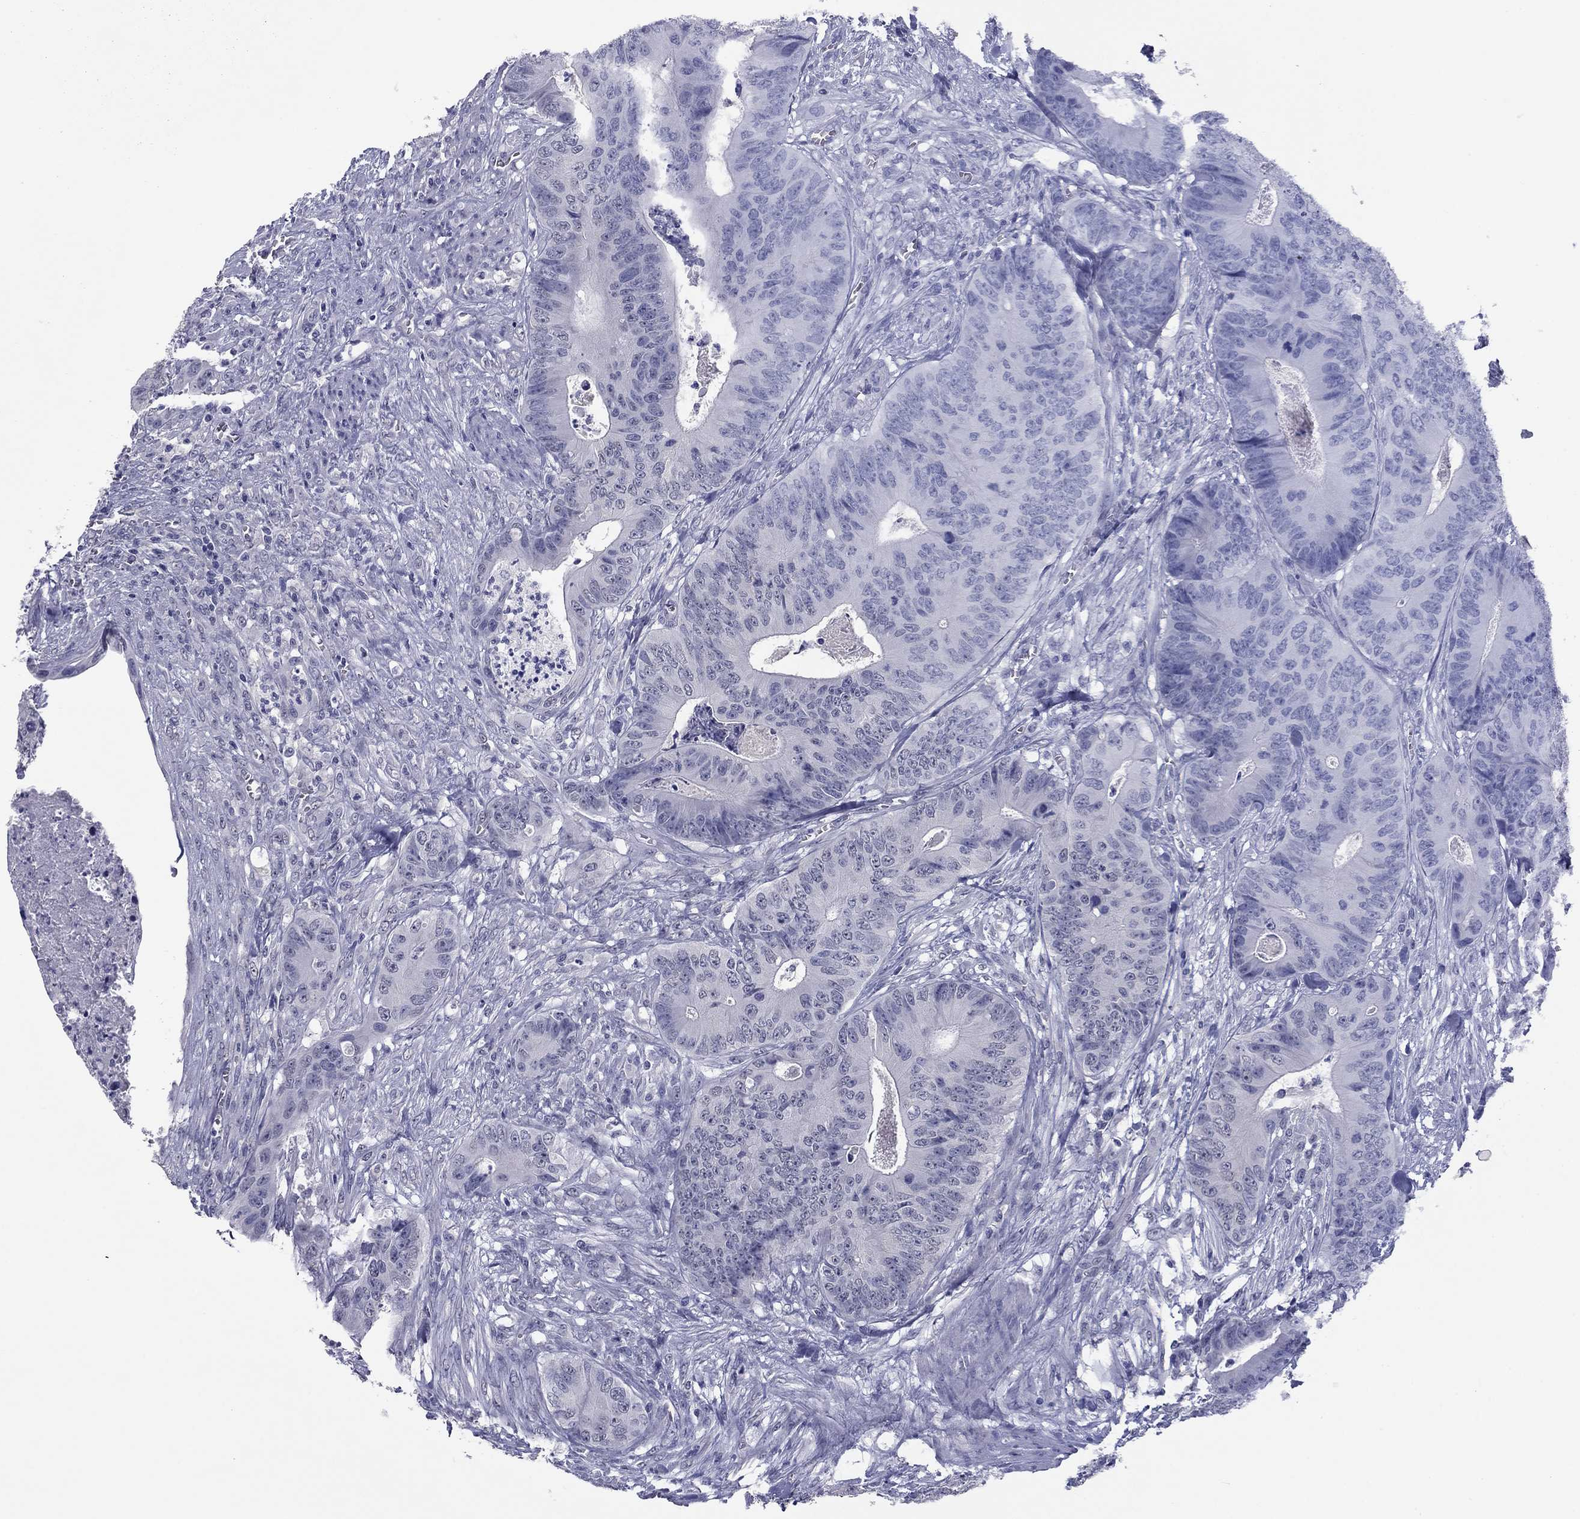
{"staining": {"intensity": "negative", "quantity": "none", "location": "none"}, "tissue": "colorectal cancer", "cell_type": "Tumor cells", "image_type": "cancer", "snomed": [{"axis": "morphology", "description": "Adenocarcinoma, NOS"}, {"axis": "topography", "description": "Colon"}], "caption": "Tumor cells are negative for brown protein staining in colorectal cancer (adenocarcinoma).", "gene": "HAO1", "patient": {"sex": "male", "age": 84}}